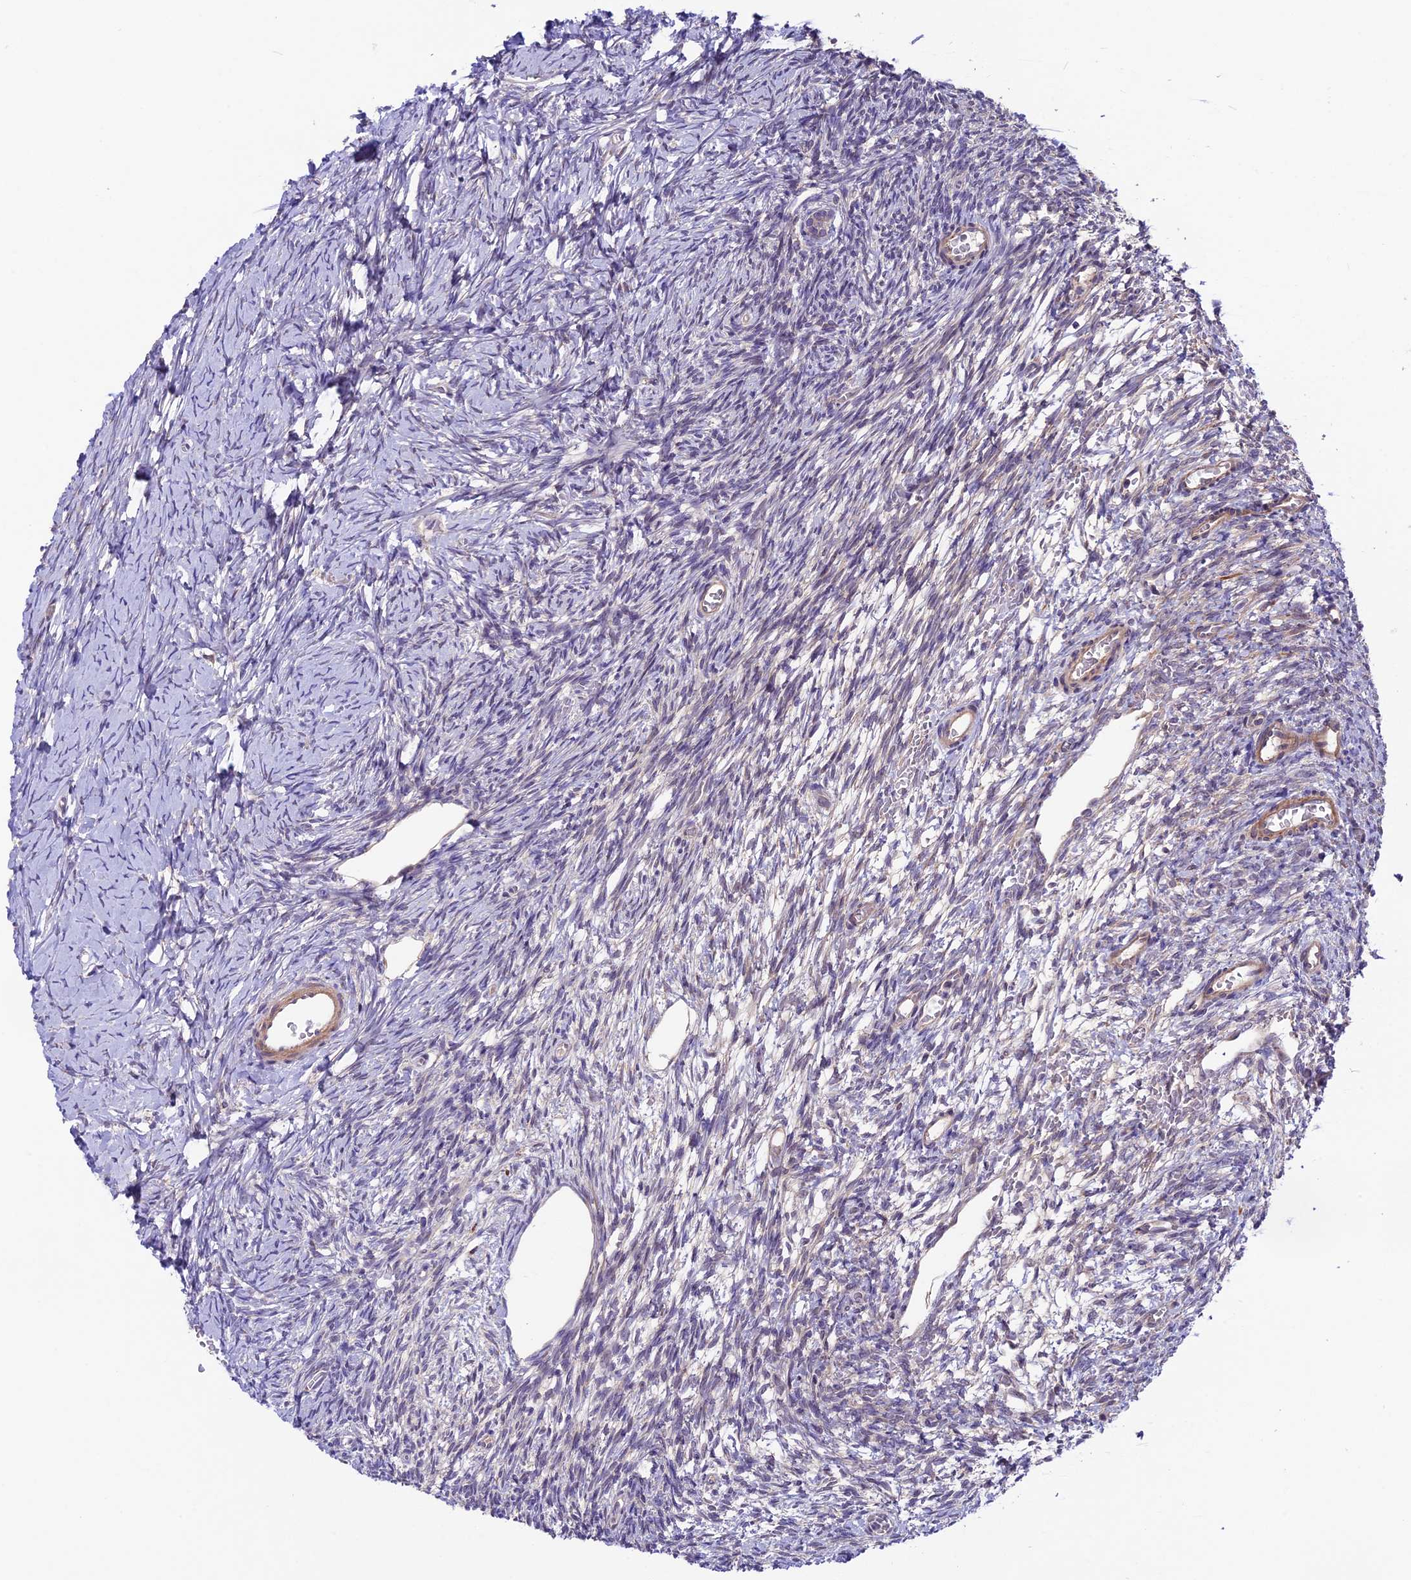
{"staining": {"intensity": "negative", "quantity": "none", "location": "none"}, "tissue": "ovary", "cell_type": "Ovarian stroma cells", "image_type": "normal", "snomed": [{"axis": "morphology", "description": "Normal tissue, NOS"}, {"axis": "topography", "description": "Ovary"}], "caption": "Unremarkable ovary was stained to show a protein in brown. There is no significant staining in ovarian stroma cells. The staining is performed using DAB brown chromogen with nuclei counter-stained in using hematoxylin.", "gene": "COG8", "patient": {"sex": "female", "age": 39}}